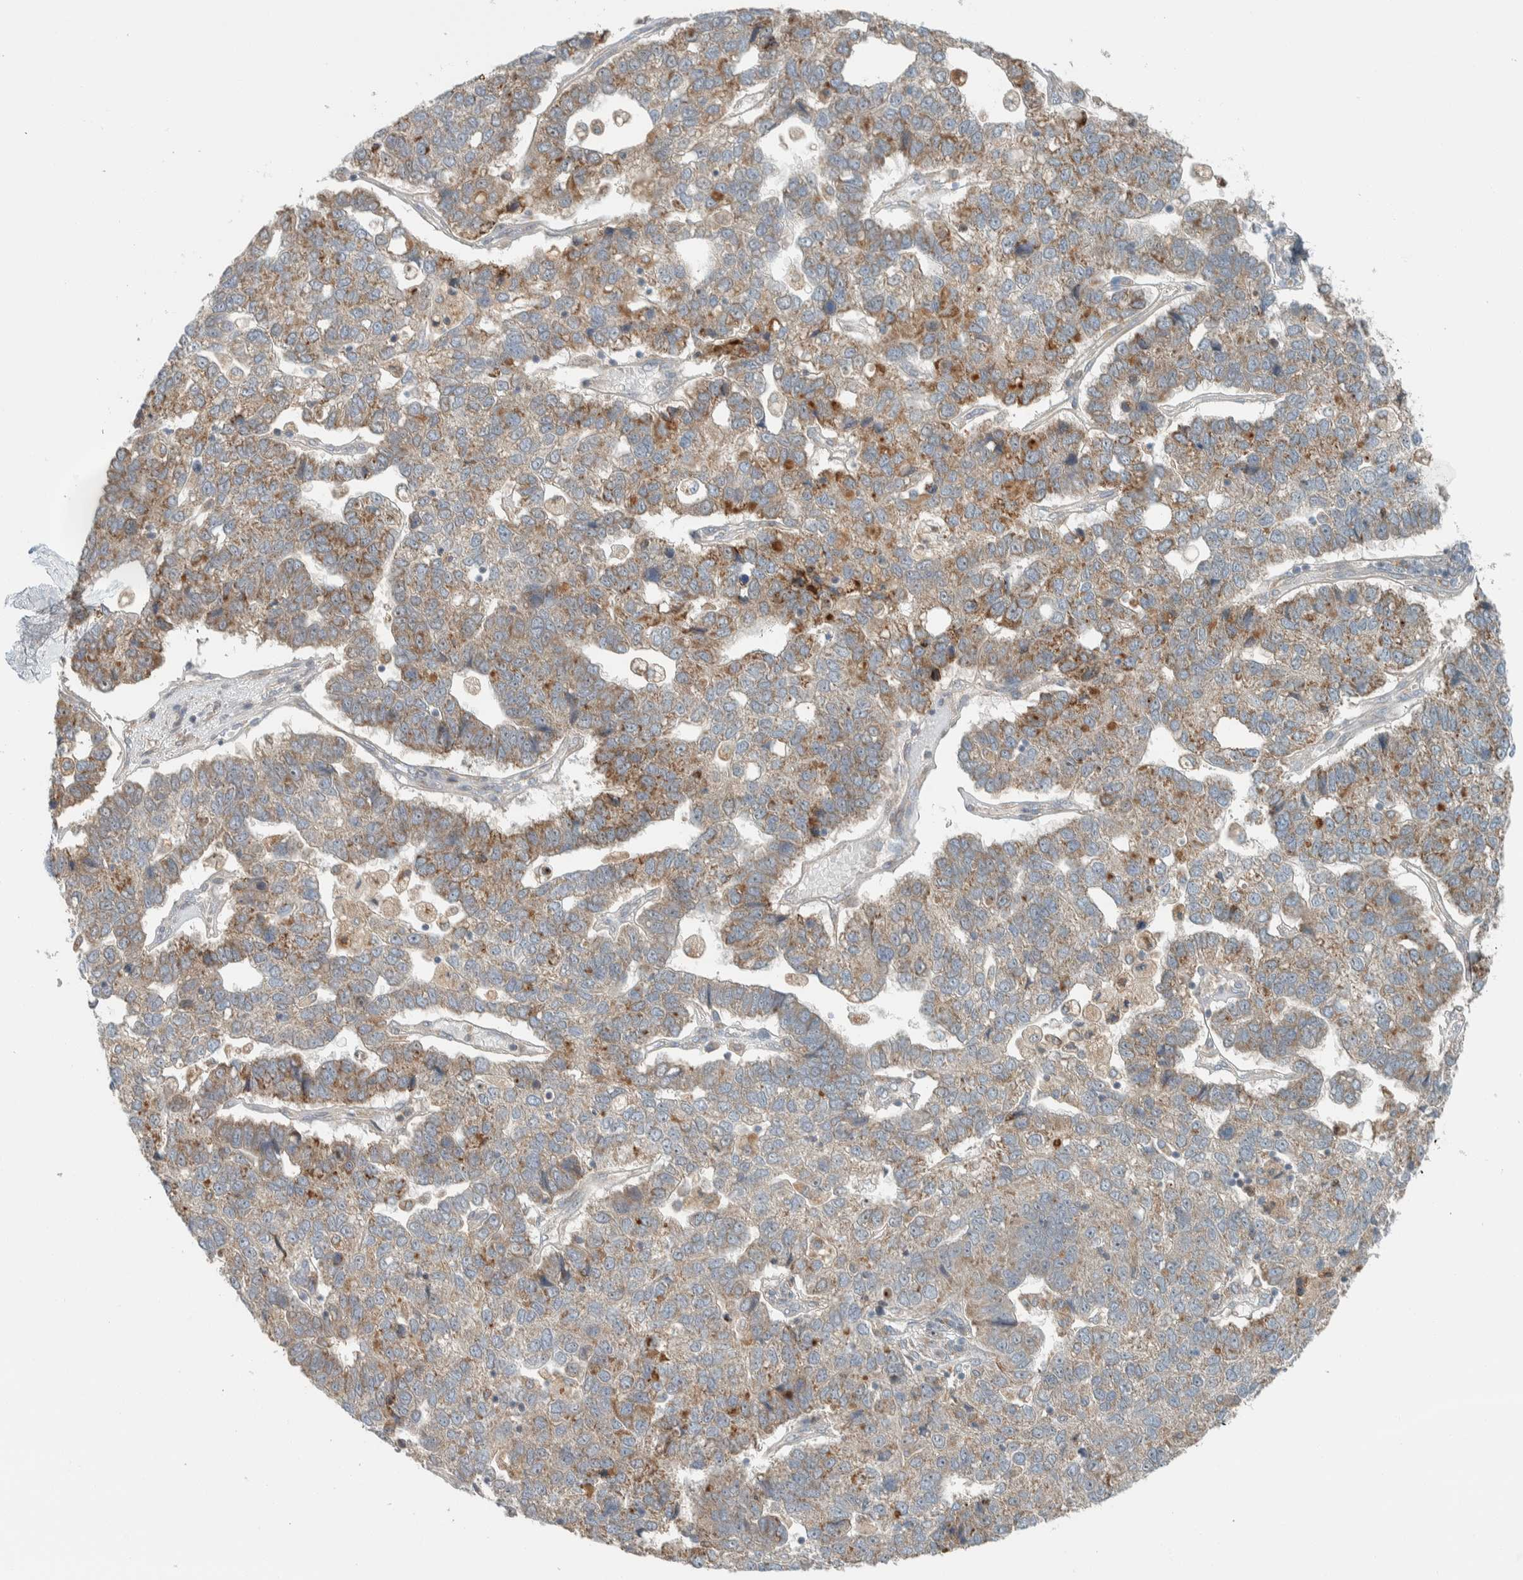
{"staining": {"intensity": "moderate", "quantity": "25%-75%", "location": "cytoplasmic/membranous"}, "tissue": "pancreatic cancer", "cell_type": "Tumor cells", "image_type": "cancer", "snomed": [{"axis": "morphology", "description": "Adenocarcinoma, NOS"}, {"axis": "topography", "description": "Pancreas"}], "caption": "This micrograph shows IHC staining of human pancreatic cancer, with medium moderate cytoplasmic/membranous expression in approximately 25%-75% of tumor cells.", "gene": "SLFN12L", "patient": {"sex": "female", "age": 61}}